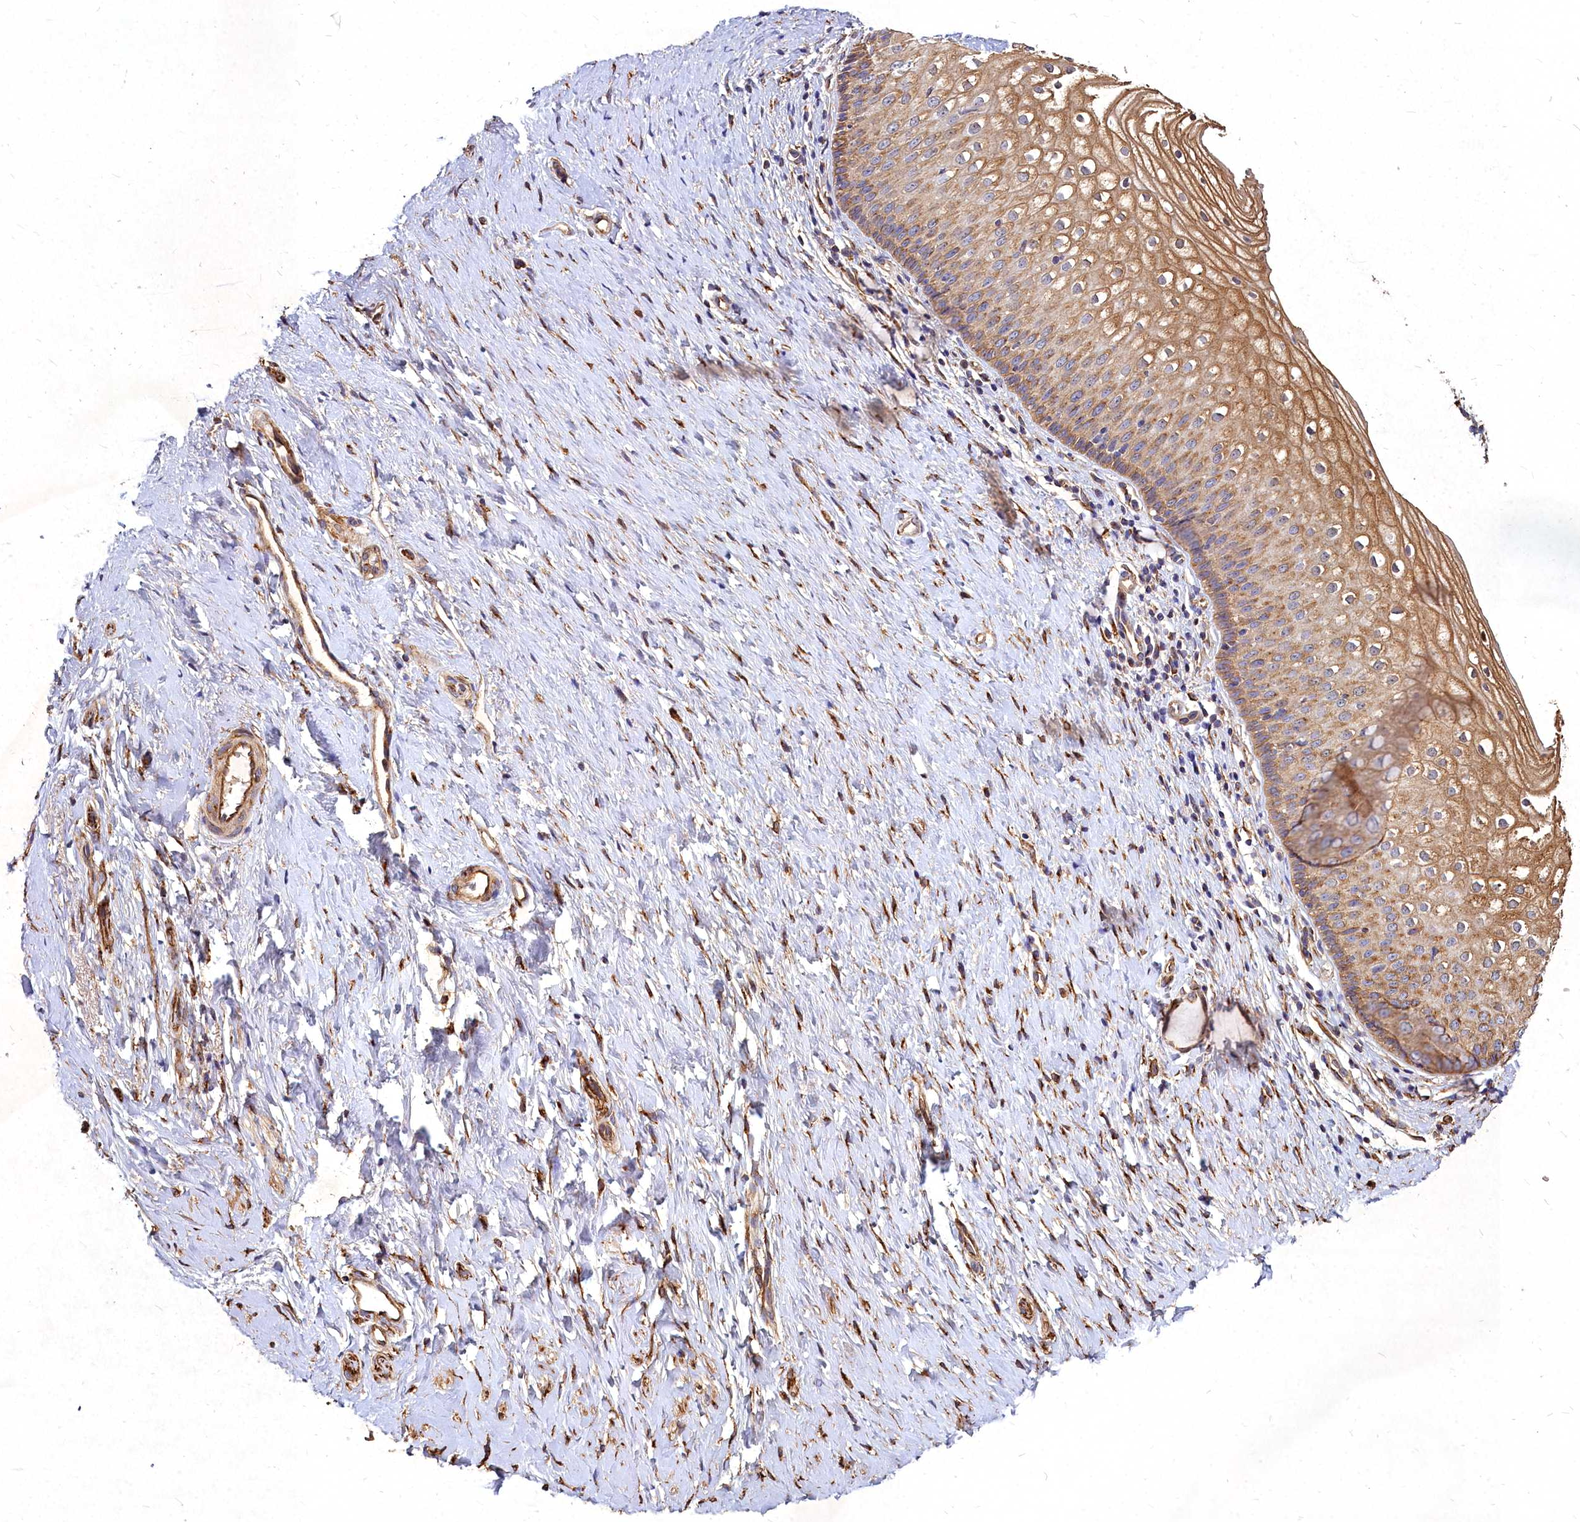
{"staining": {"intensity": "moderate", "quantity": ">75%", "location": "cytoplasmic/membranous"}, "tissue": "vagina", "cell_type": "Squamous epithelial cells", "image_type": "normal", "snomed": [{"axis": "morphology", "description": "Normal tissue, NOS"}, {"axis": "topography", "description": "Vagina"}], "caption": "Immunohistochemistry (IHC) (DAB) staining of benign vagina demonstrates moderate cytoplasmic/membranous protein expression in approximately >75% of squamous epithelial cells. (Stains: DAB (3,3'-diaminobenzidine) in brown, nuclei in blue, Microscopy: brightfield microscopy at high magnification).", "gene": "SKA1", "patient": {"sex": "female", "age": 60}}